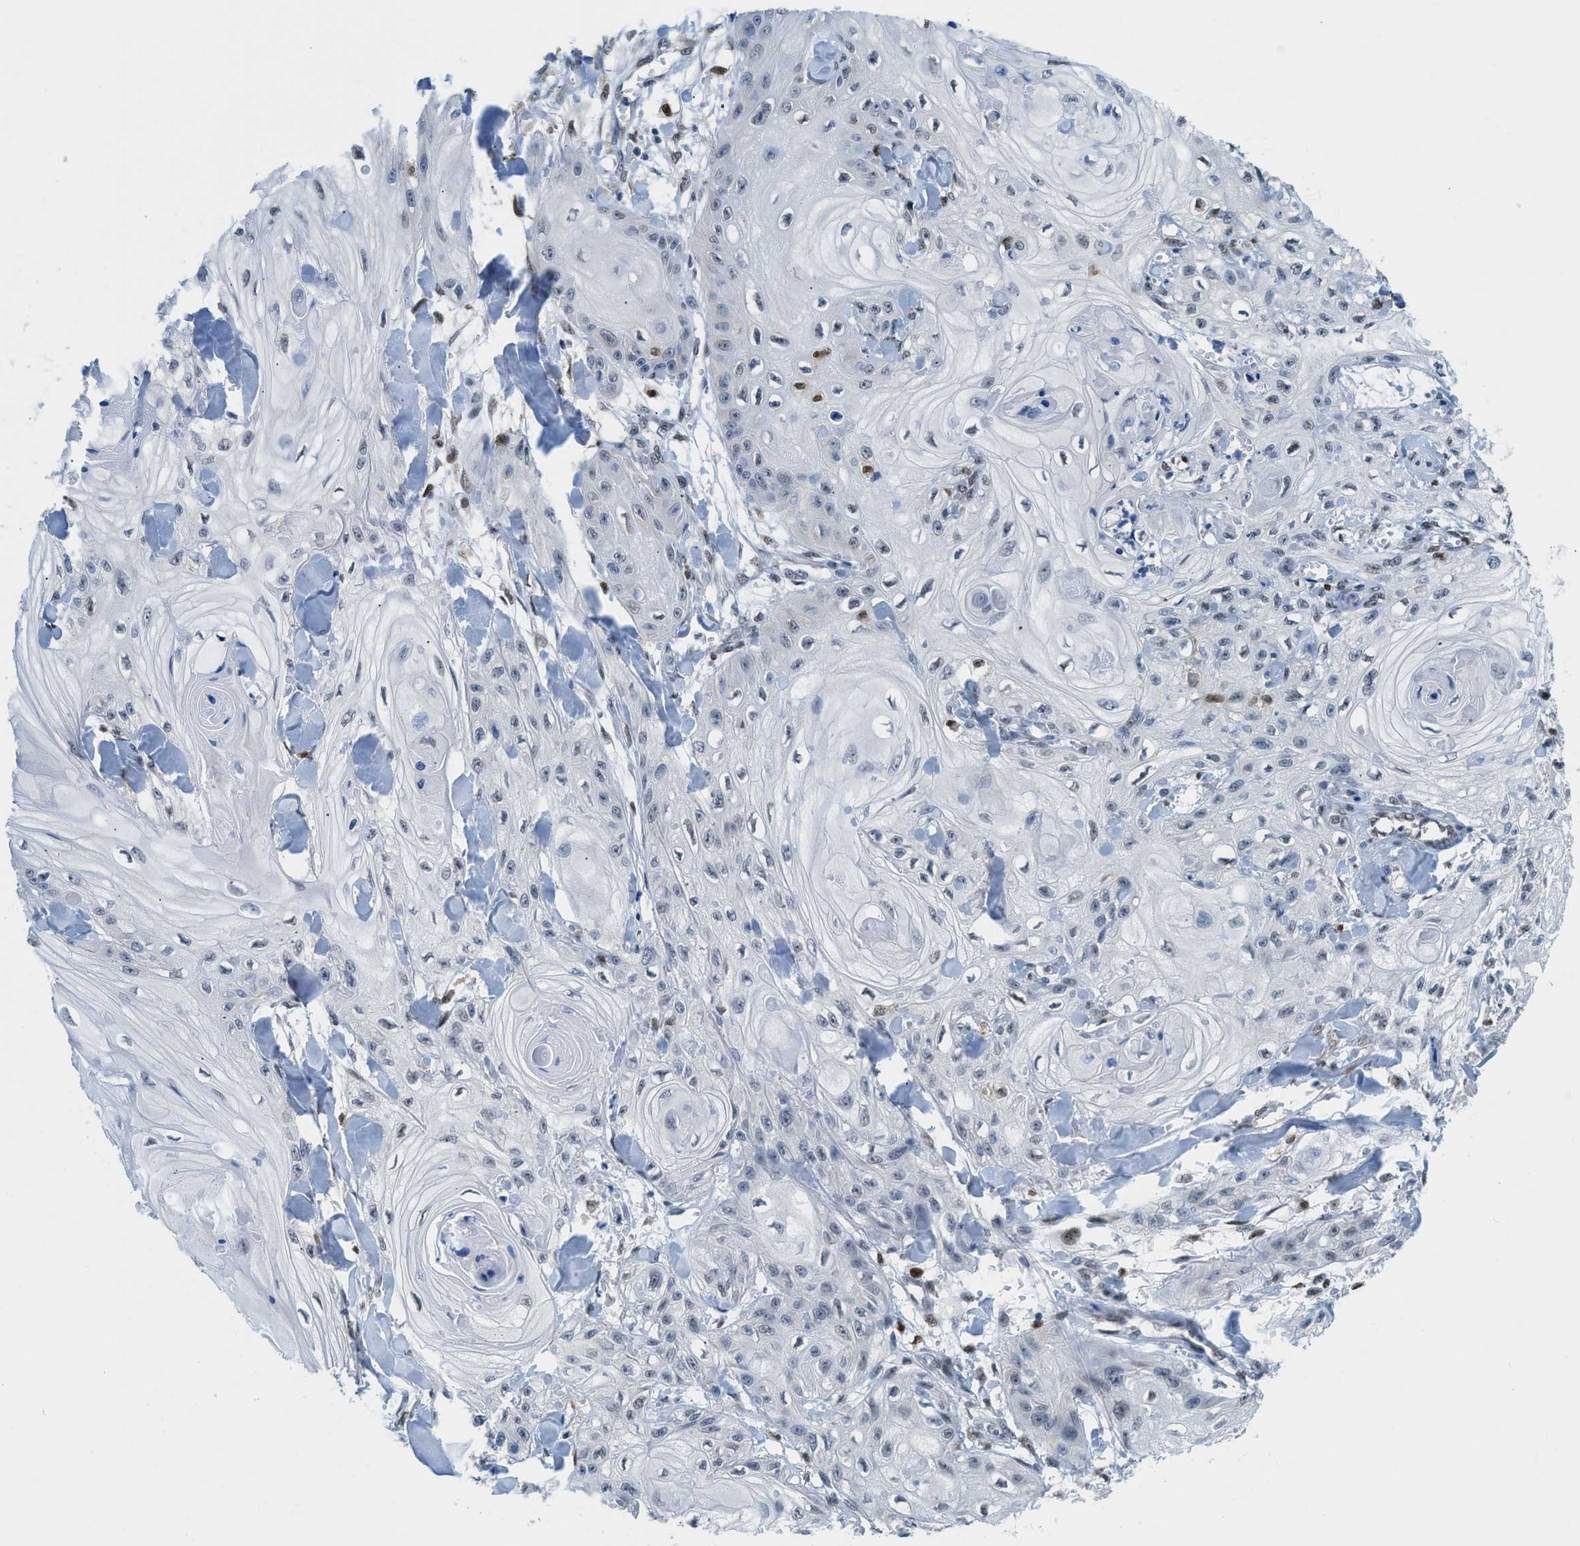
{"staining": {"intensity": "negative", "quantity": "none", "location": "none"}, "tissue": "skin cancer", "cell_type": "Tumor cells", "image_type": "cancer", "snomed": [{"axis": "morphology", "description": "Squamous cell carcinoma, NOS"}, {"axis": "topography", "description": "Skin"}], "caption": "This is a image of immunohistochemistry staining of squamous cell carcinoma (skin), which shows no expression in tumor cells. Nuclei are stained in blue.", "gene": "ALX1", "patient": {"sex": "male", "age": 74}}